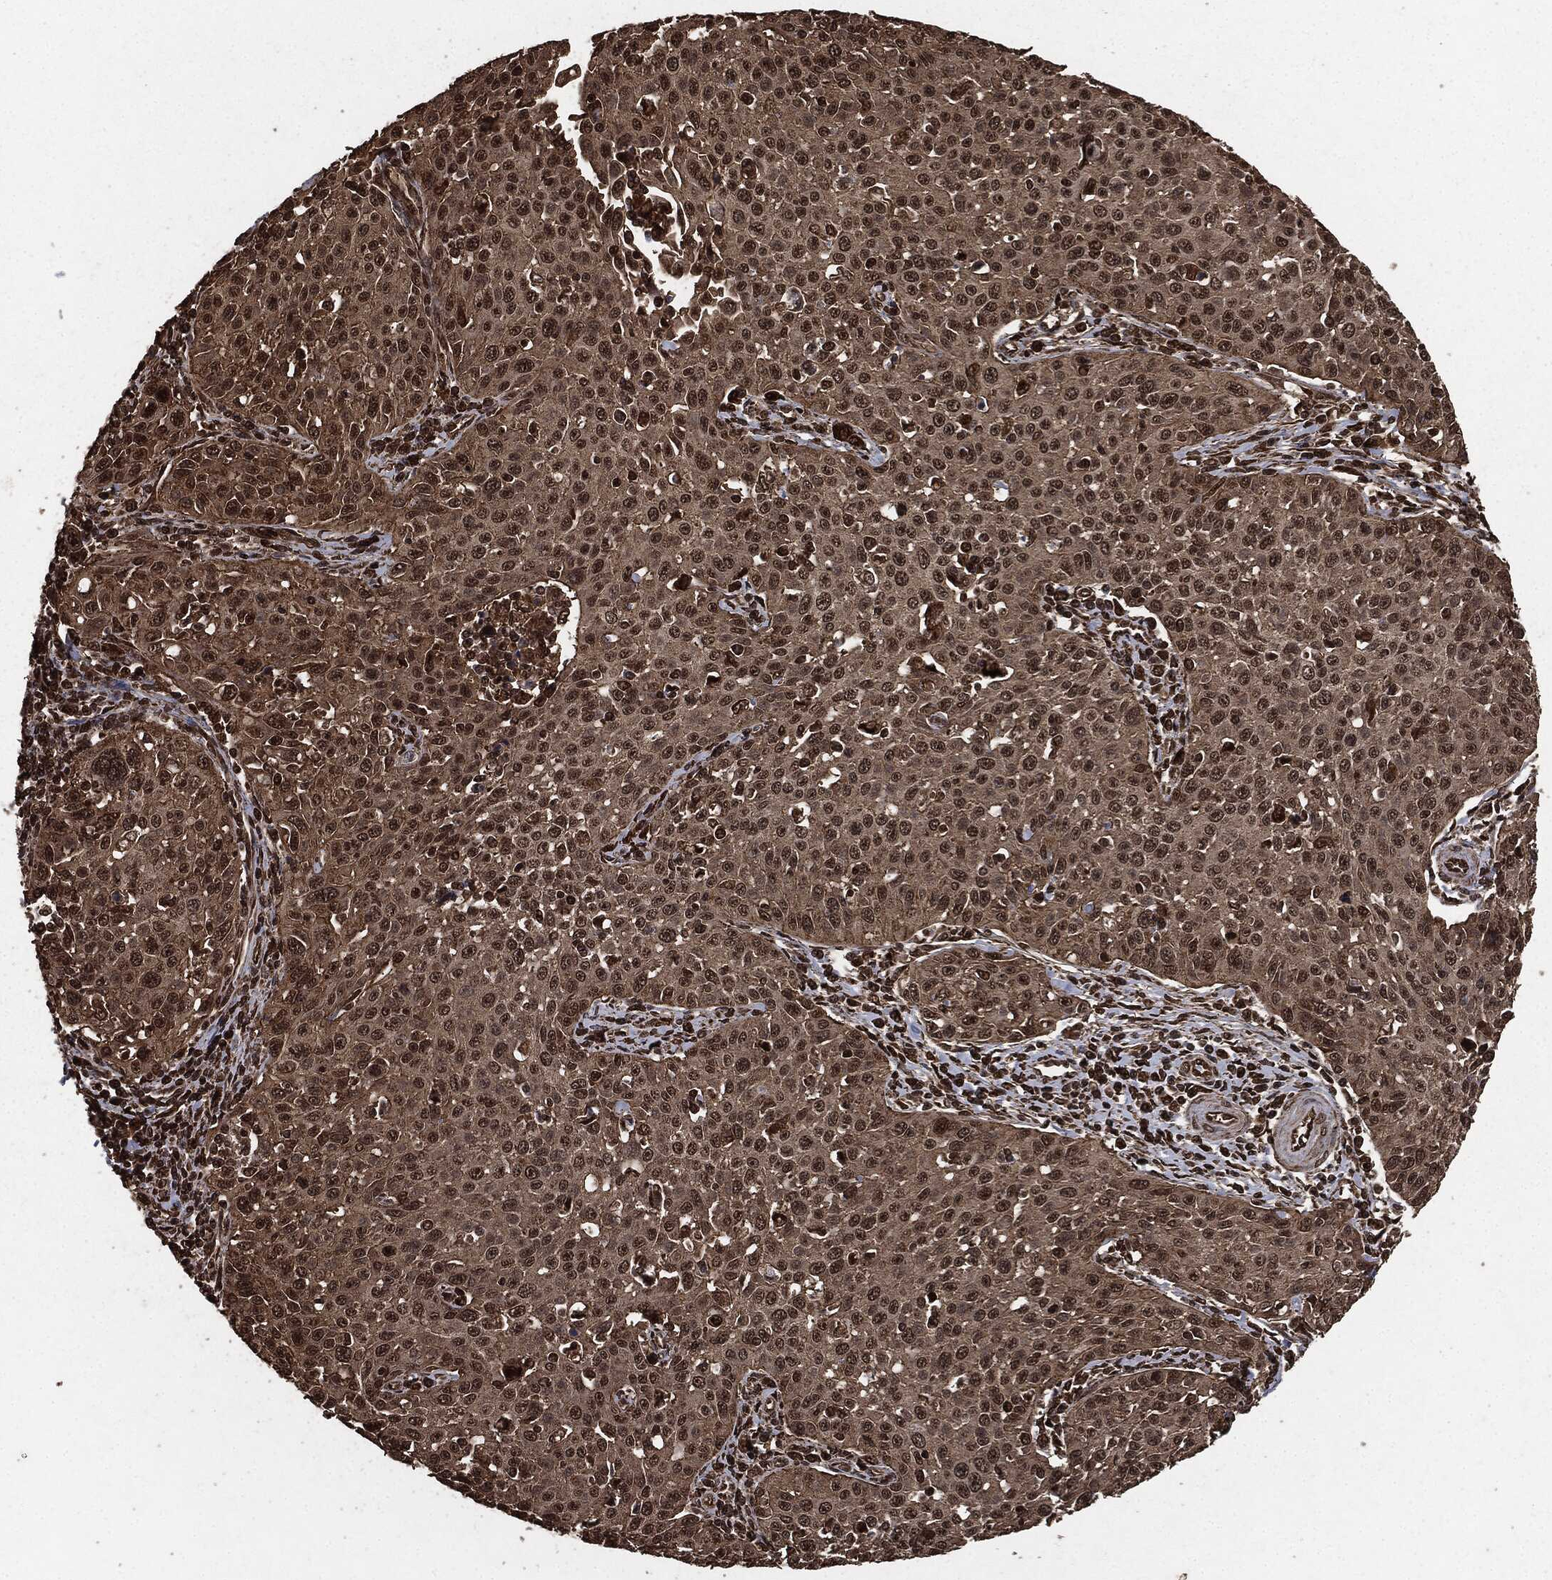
{"staining": {"intensity": "strong", "quantity": "25%-75%", "location": "nuclear"}, "tissue": "cervical cancer", "cell_type": "Tumor cells", "image_type": "cancer", "snomed": [{"axis": "morphology", "description": "Squamous cell carcinoma, NOS"}, {"axis": "topography", "description": "Cervix"}], "caption": "About 25%-75% of tumor cells in human cervical squamous cell carcinoma reveal strong nuclear protein staining as visualized by brown immunohistochemical staining.", "gene": "EGFR", "patient": {"sex": "female", "age": 26}}